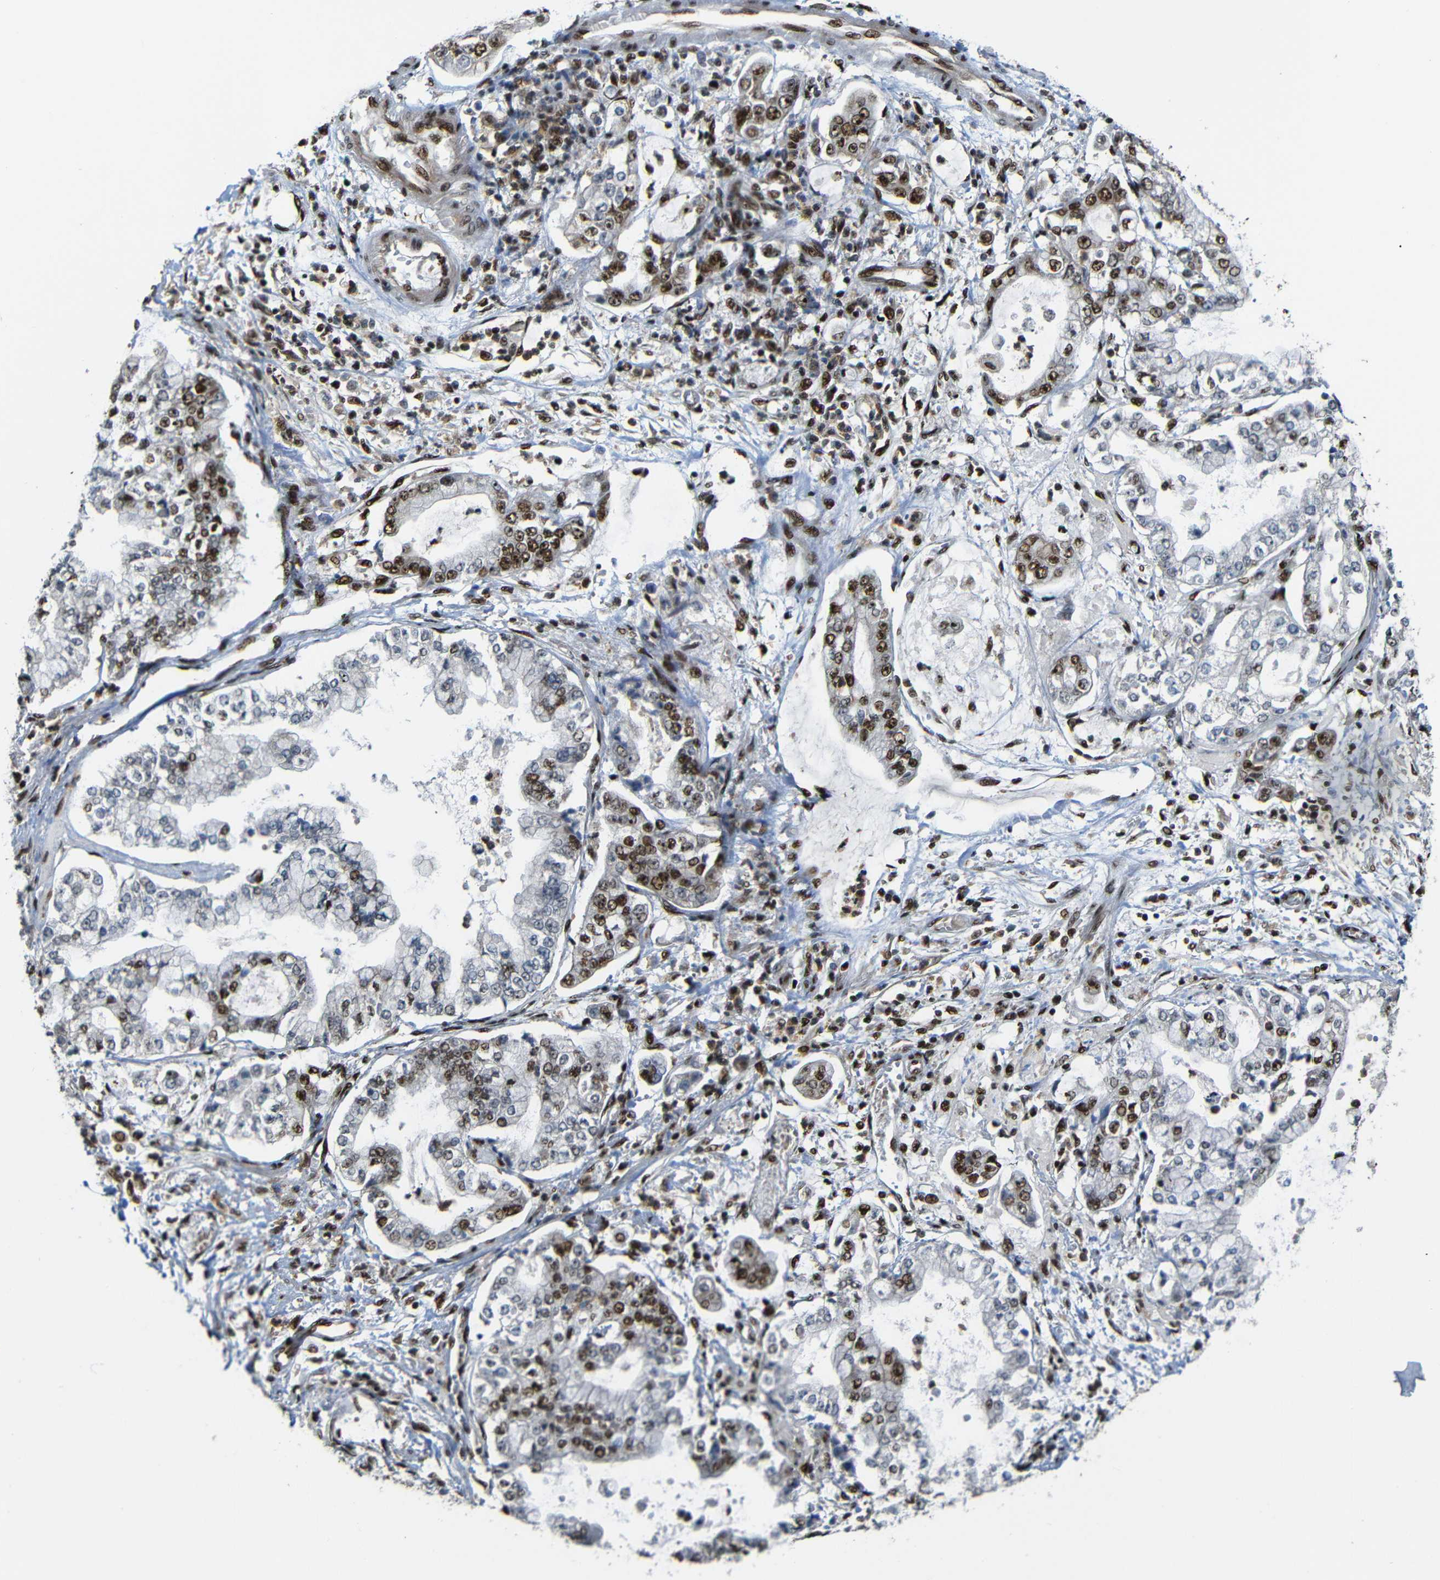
{"staining": {"intensity": "moderate", "quantity": "25%-75%", "location": "cytoplasmic/membranous,nuclear"}, "tissue": "stomach cancer", "cell_type": "Tumor cells", "image_type": "cancer", "snomed": [{"axis": "morphology", "description": "Adenocarcinoma, NOS"}, {"axis": "topography", "description": "Stomach"}], "caption": "Immunohistochemistry of human stomach cancer reveals medium levels of moderate cytoplasmic/membranous and nuclear staining in approximately 25%-75% of tumor cells.", "gene": "TCF7L2", "patient": {"sex": "male", "age": 76}}